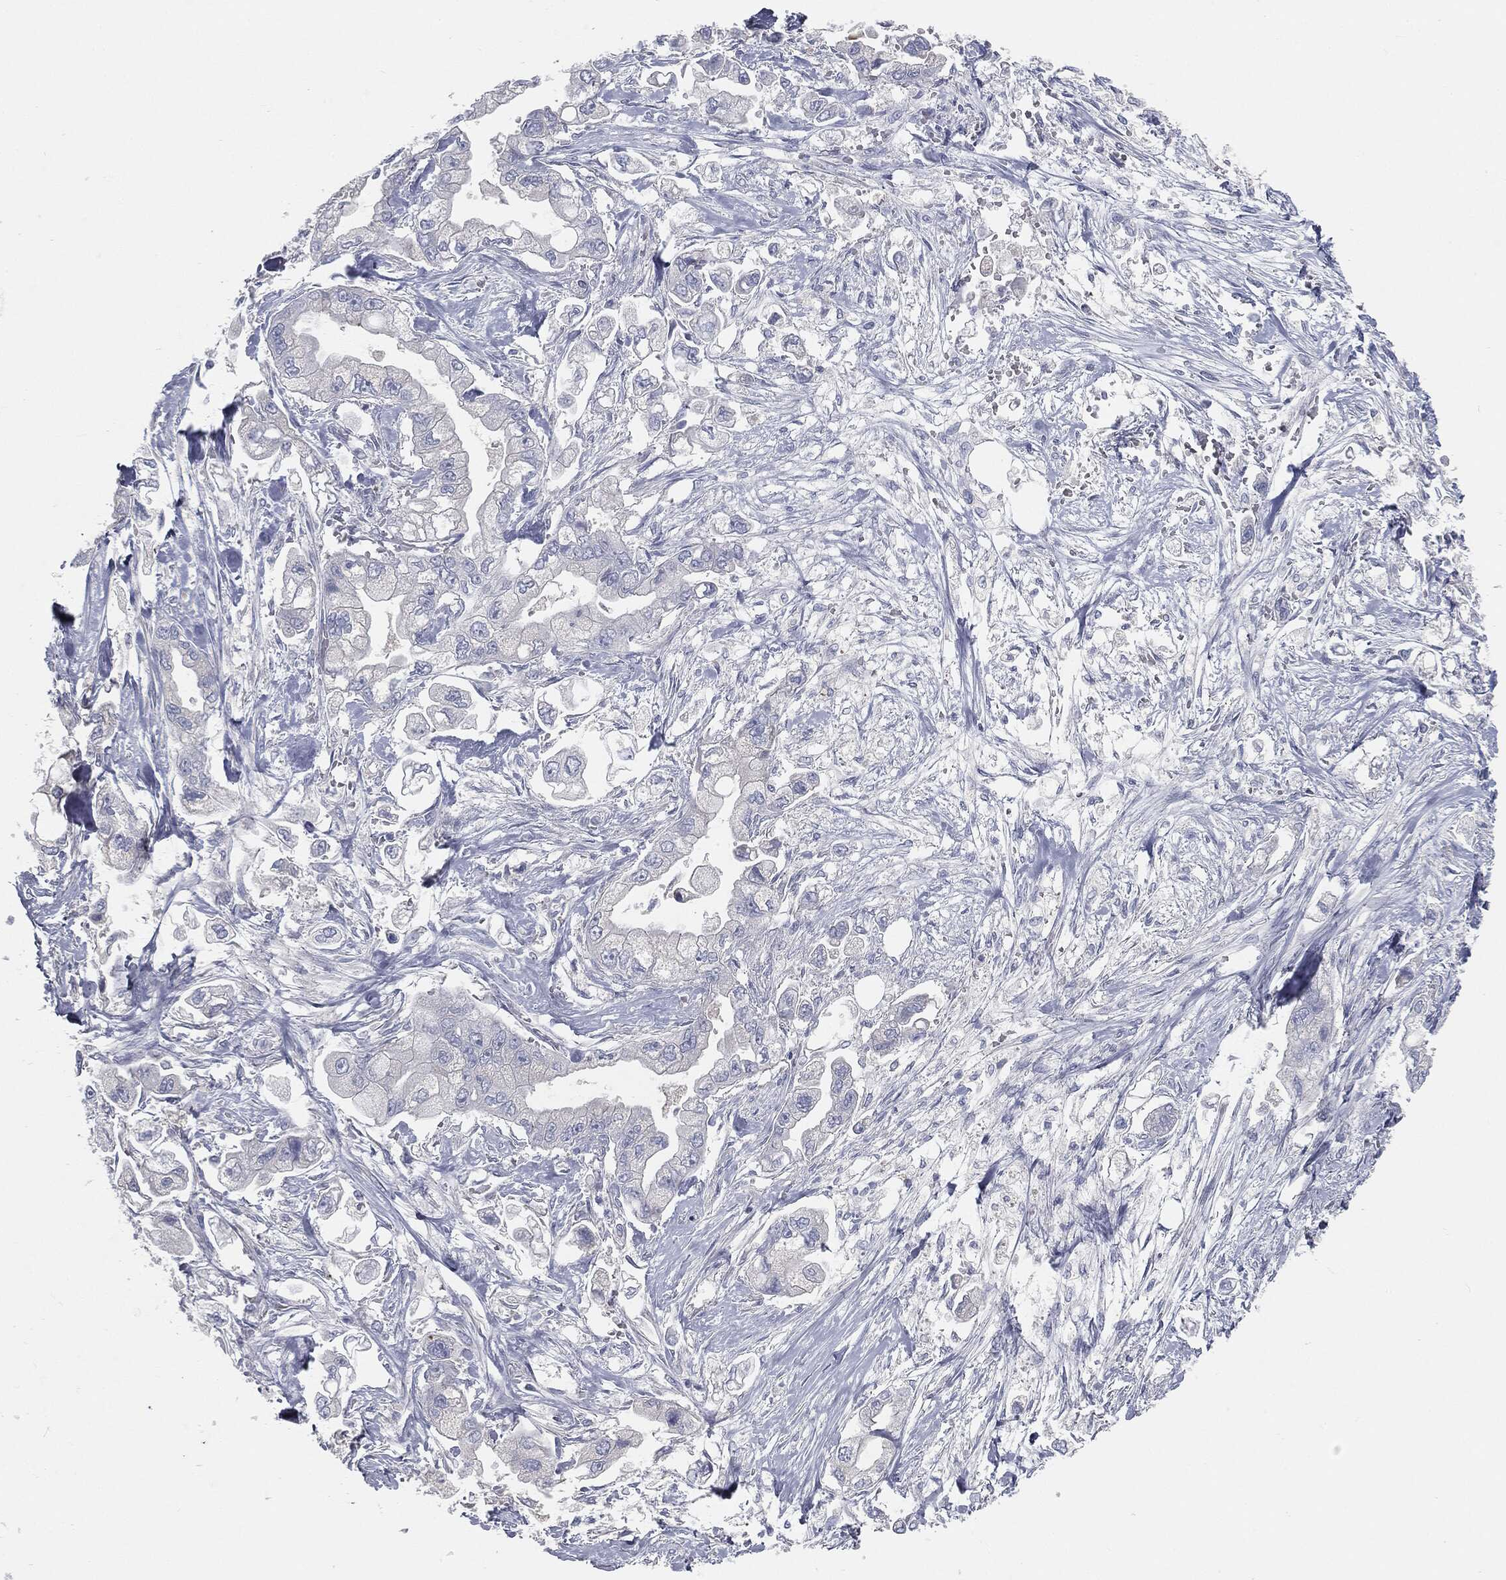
{"staining": {"intensity": "negative", "quantity": "none", "location": "none"}, "tissue": "stomach cancer", "cell_type": "Tumor cells", "image_type": "cancer", "snomed": [{"axis": "morphology", "description": "Adenocarcinoma, NOS"}, {"axis": "topography", "description": "Stomach"}], "caption": "There is no significant positivity in tumor cells of stomach adenocarcinoma.", "gene": "CAV3", "patient": {"sex": "male", "age": 62}}